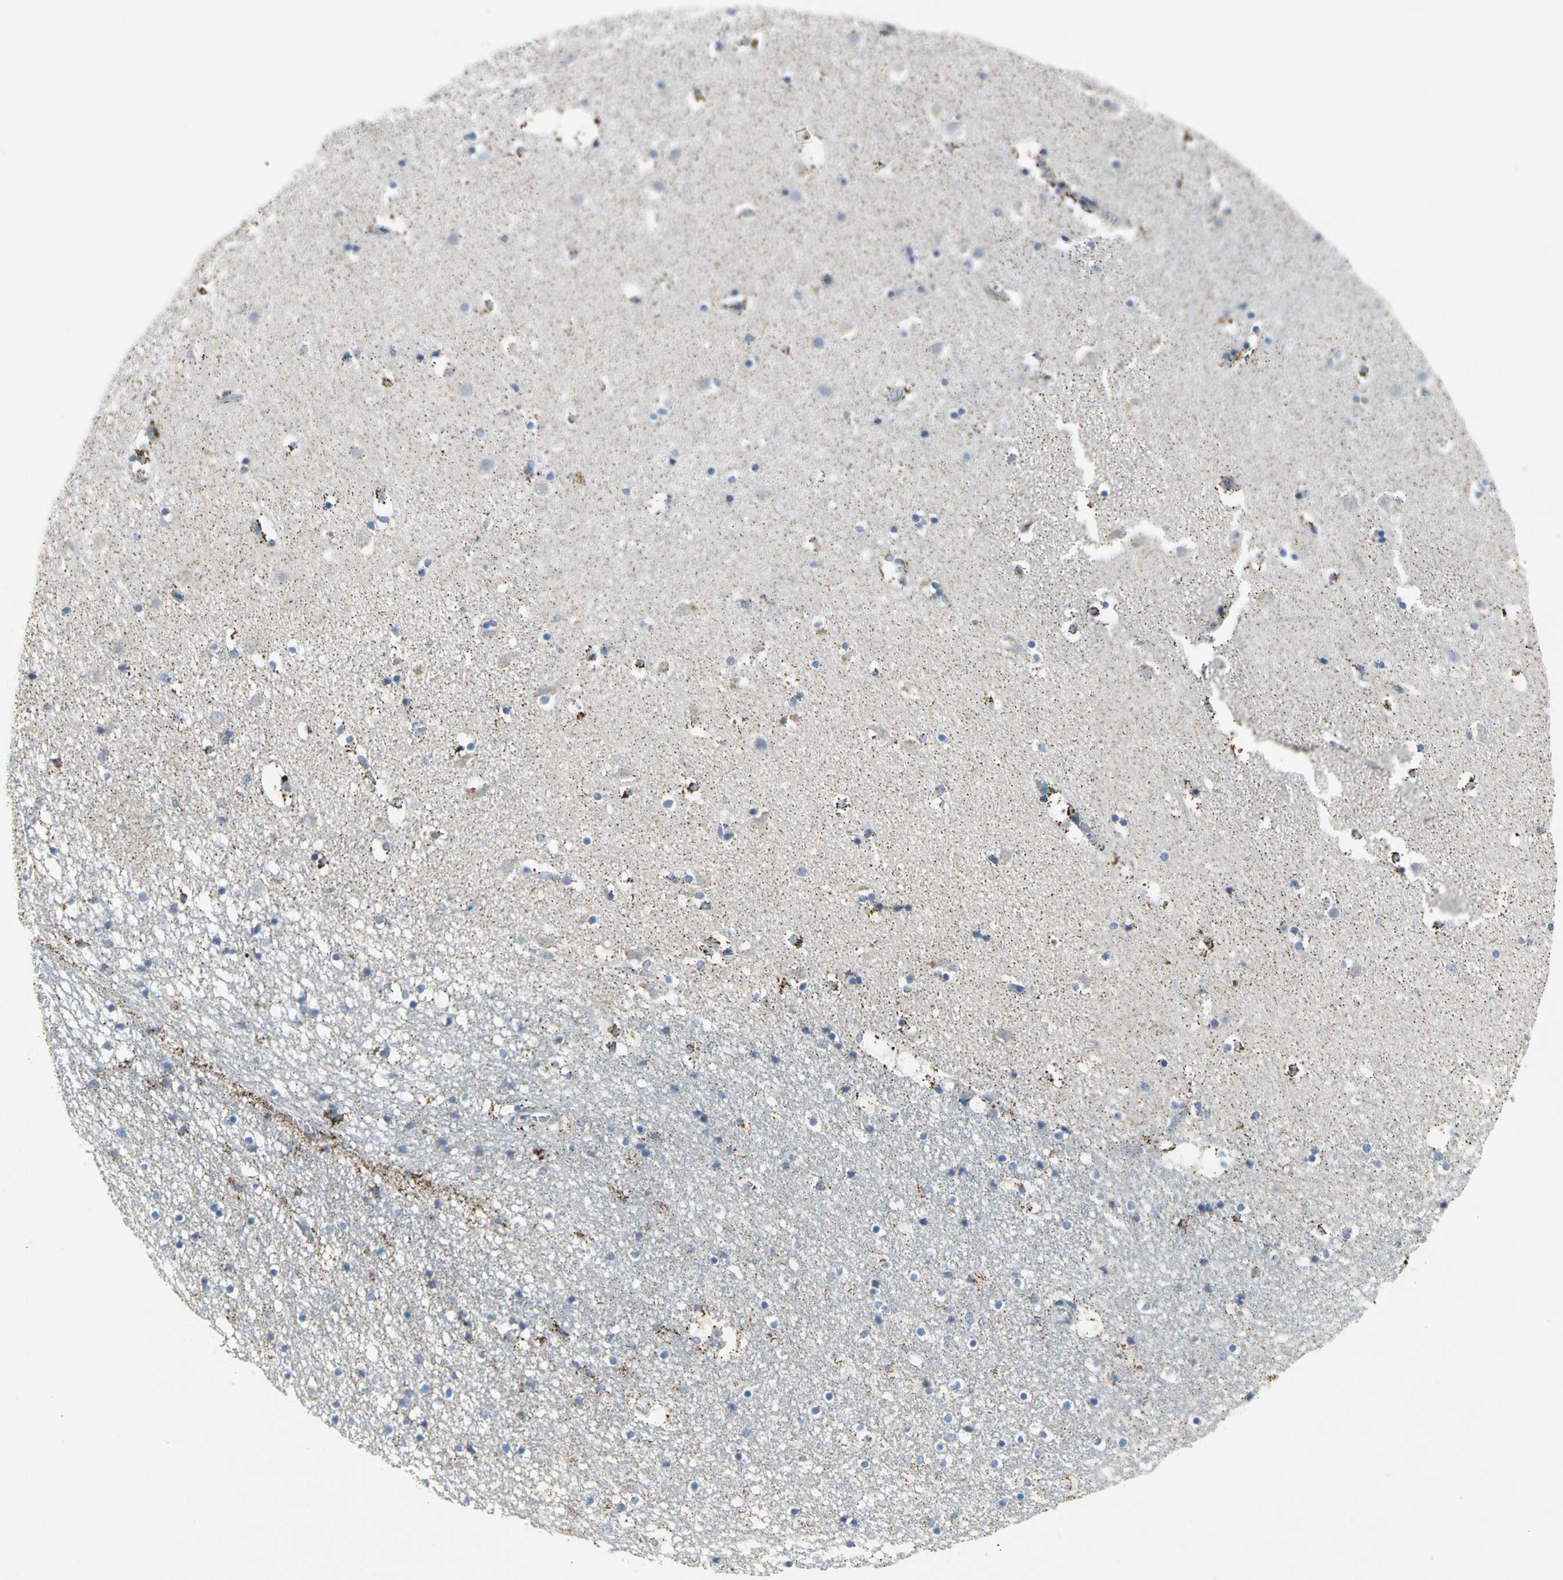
{"staining": {"intensity": "strong", "quantity": "25%-75%", "location": "cytoplasmic/membranous"}, "tissue": "caudate", "cell_type": "Glial cells", "image_type": "normal", "snomed": [{"axis": "morphology", "description": "Normal tissue, NOS"}, {"axis": "topography", "description": "Lateral ventricle wall"}], "caption": "Brown immunohistochemical staining in unremarkable caudate displays strong cytoplasmic/membranous positivity in approximately 25%-75% of glial cells. The protein of interest is shown in brown color, while the nuclei are stained blue.", "gene": "SPPL2B", "patient": {"sex": "male", "age": 45}}